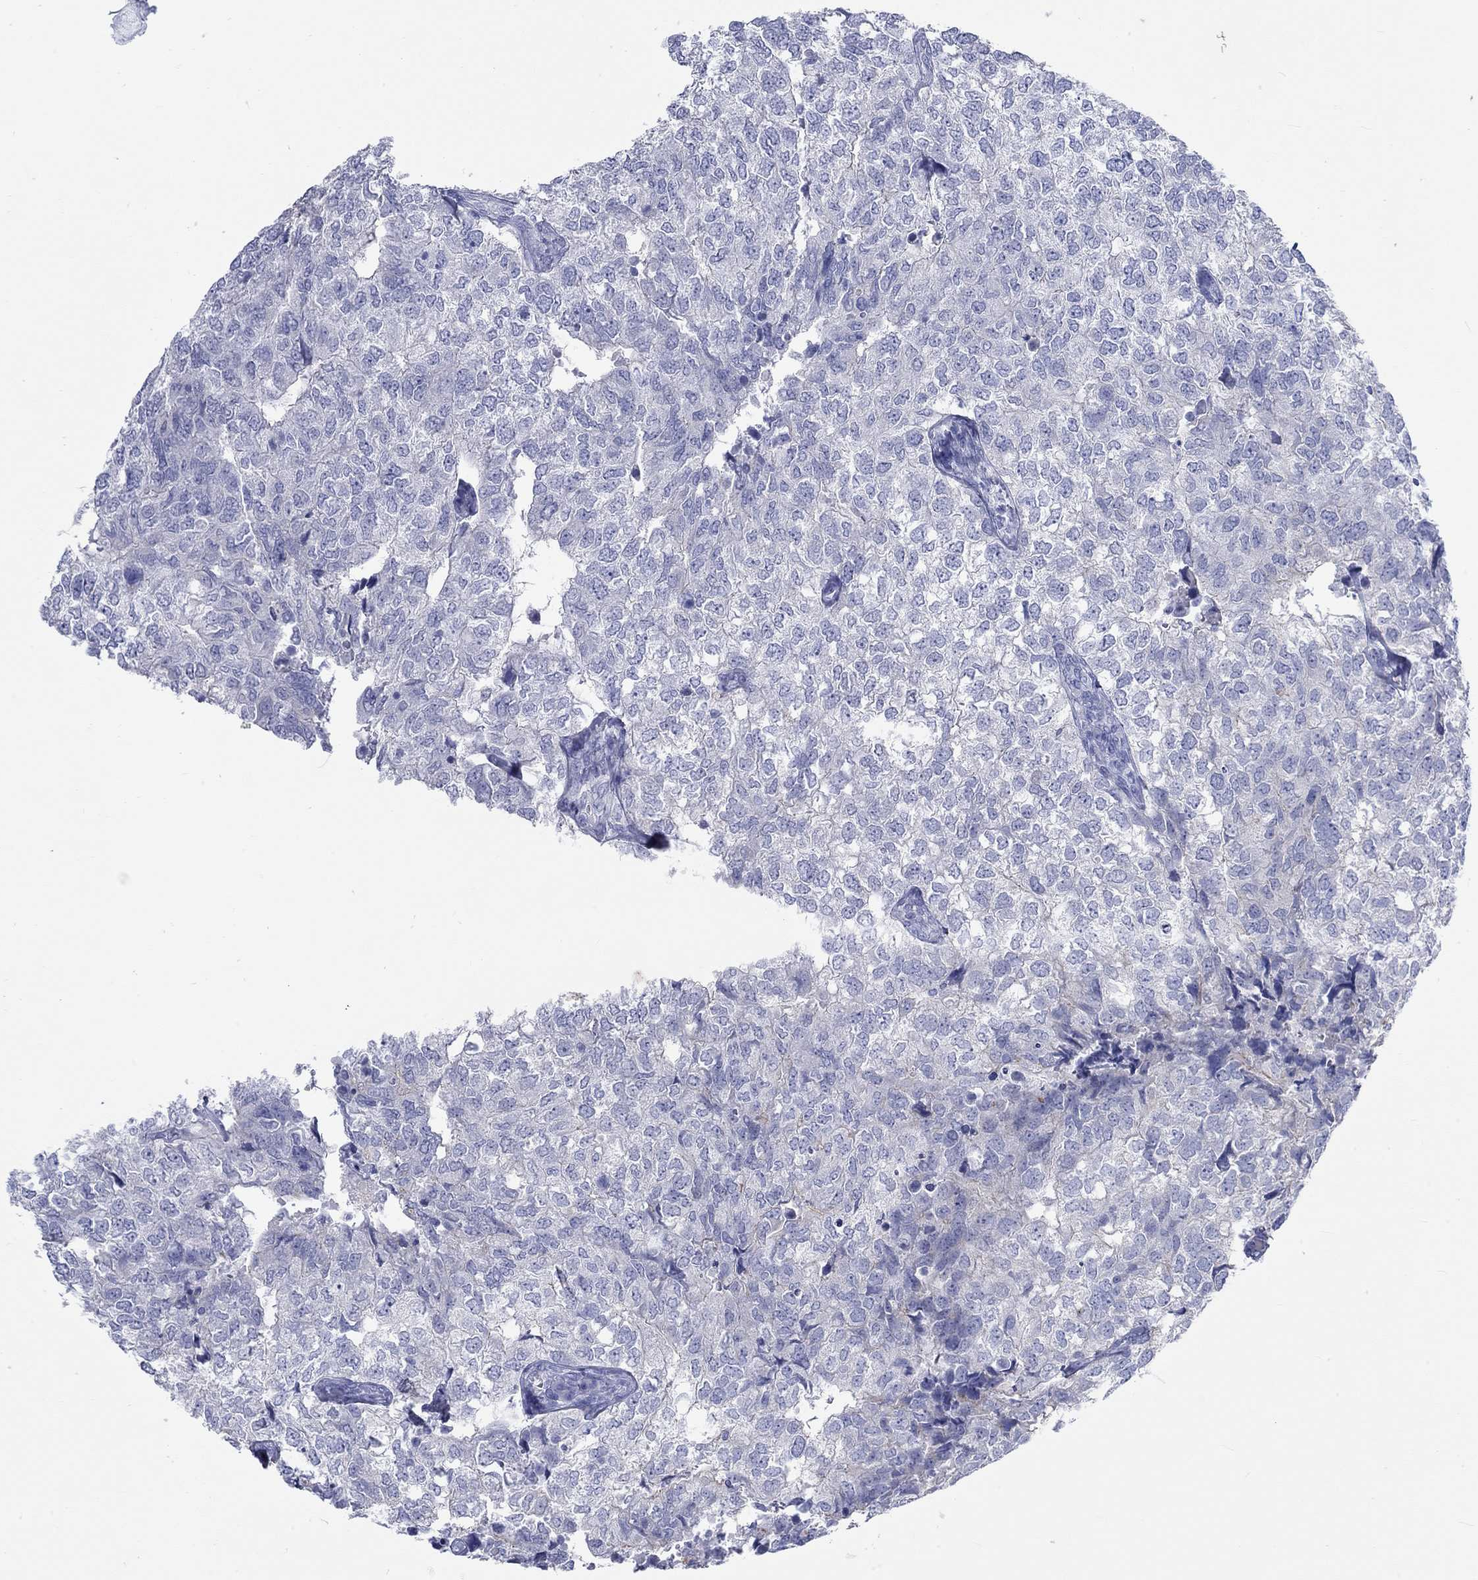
{"staining": {"intensity": "negative", "quantity": "none", "location": "none"}, "tissue": "breast cancer", "cell_type": "Tumor cells", "image_type": "cancer", "snomed": [{"axis": "morphology", "description": "Duct carcinoma"}, {"axis": "topography", "description": "Breast"}], "caption": "High magnification brightfield microscopy of breast intraductal carcinoma stained with DAB (3,3'-diaminobenzidine) (brown) and counterstained with hematoxylin (blue): tumor cells show no significant expression.", "gene": "SPATA9", "patient": {"sex": "female", "age": 30}}